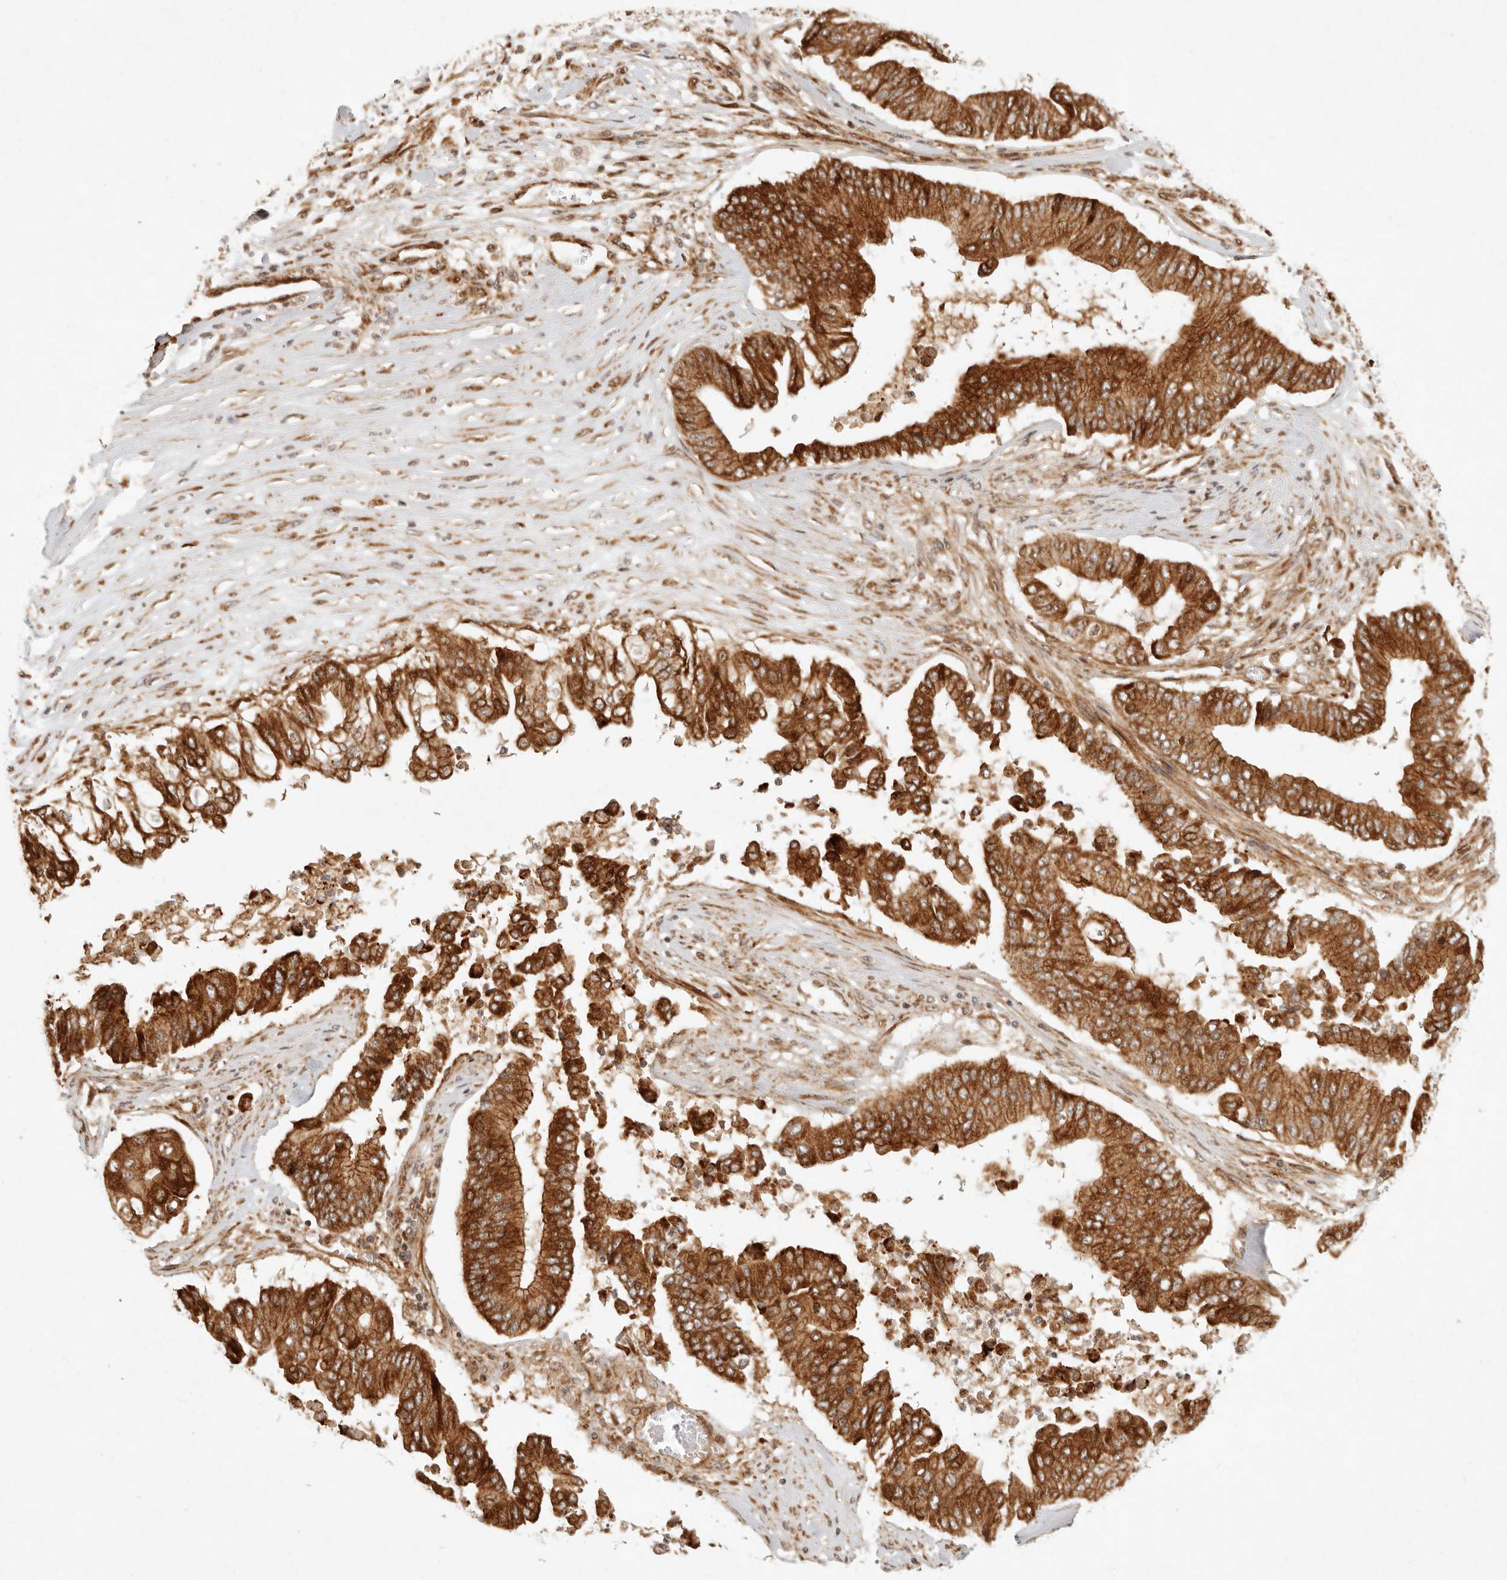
{"staining": {"intensity": "strong", "quantity": ">75%", "location": "cytoplasmic/membranous"}, "tissue": "pancreatic cancer", "cell_type": "Tumor cells", "image_type": "cancer", "snomed": [{"axis": "morphology", "description": "Adenocarcinoma, NOS"}, {"axis": "topography", "description": "Pancreas"}], "caption": "Adenocarcinoma (pancreatic) stained with a protein marker demonstrates strong staining in tumor cells.", "gene": "KLHL38", "patient": {"sex": "female", "age": 77}}